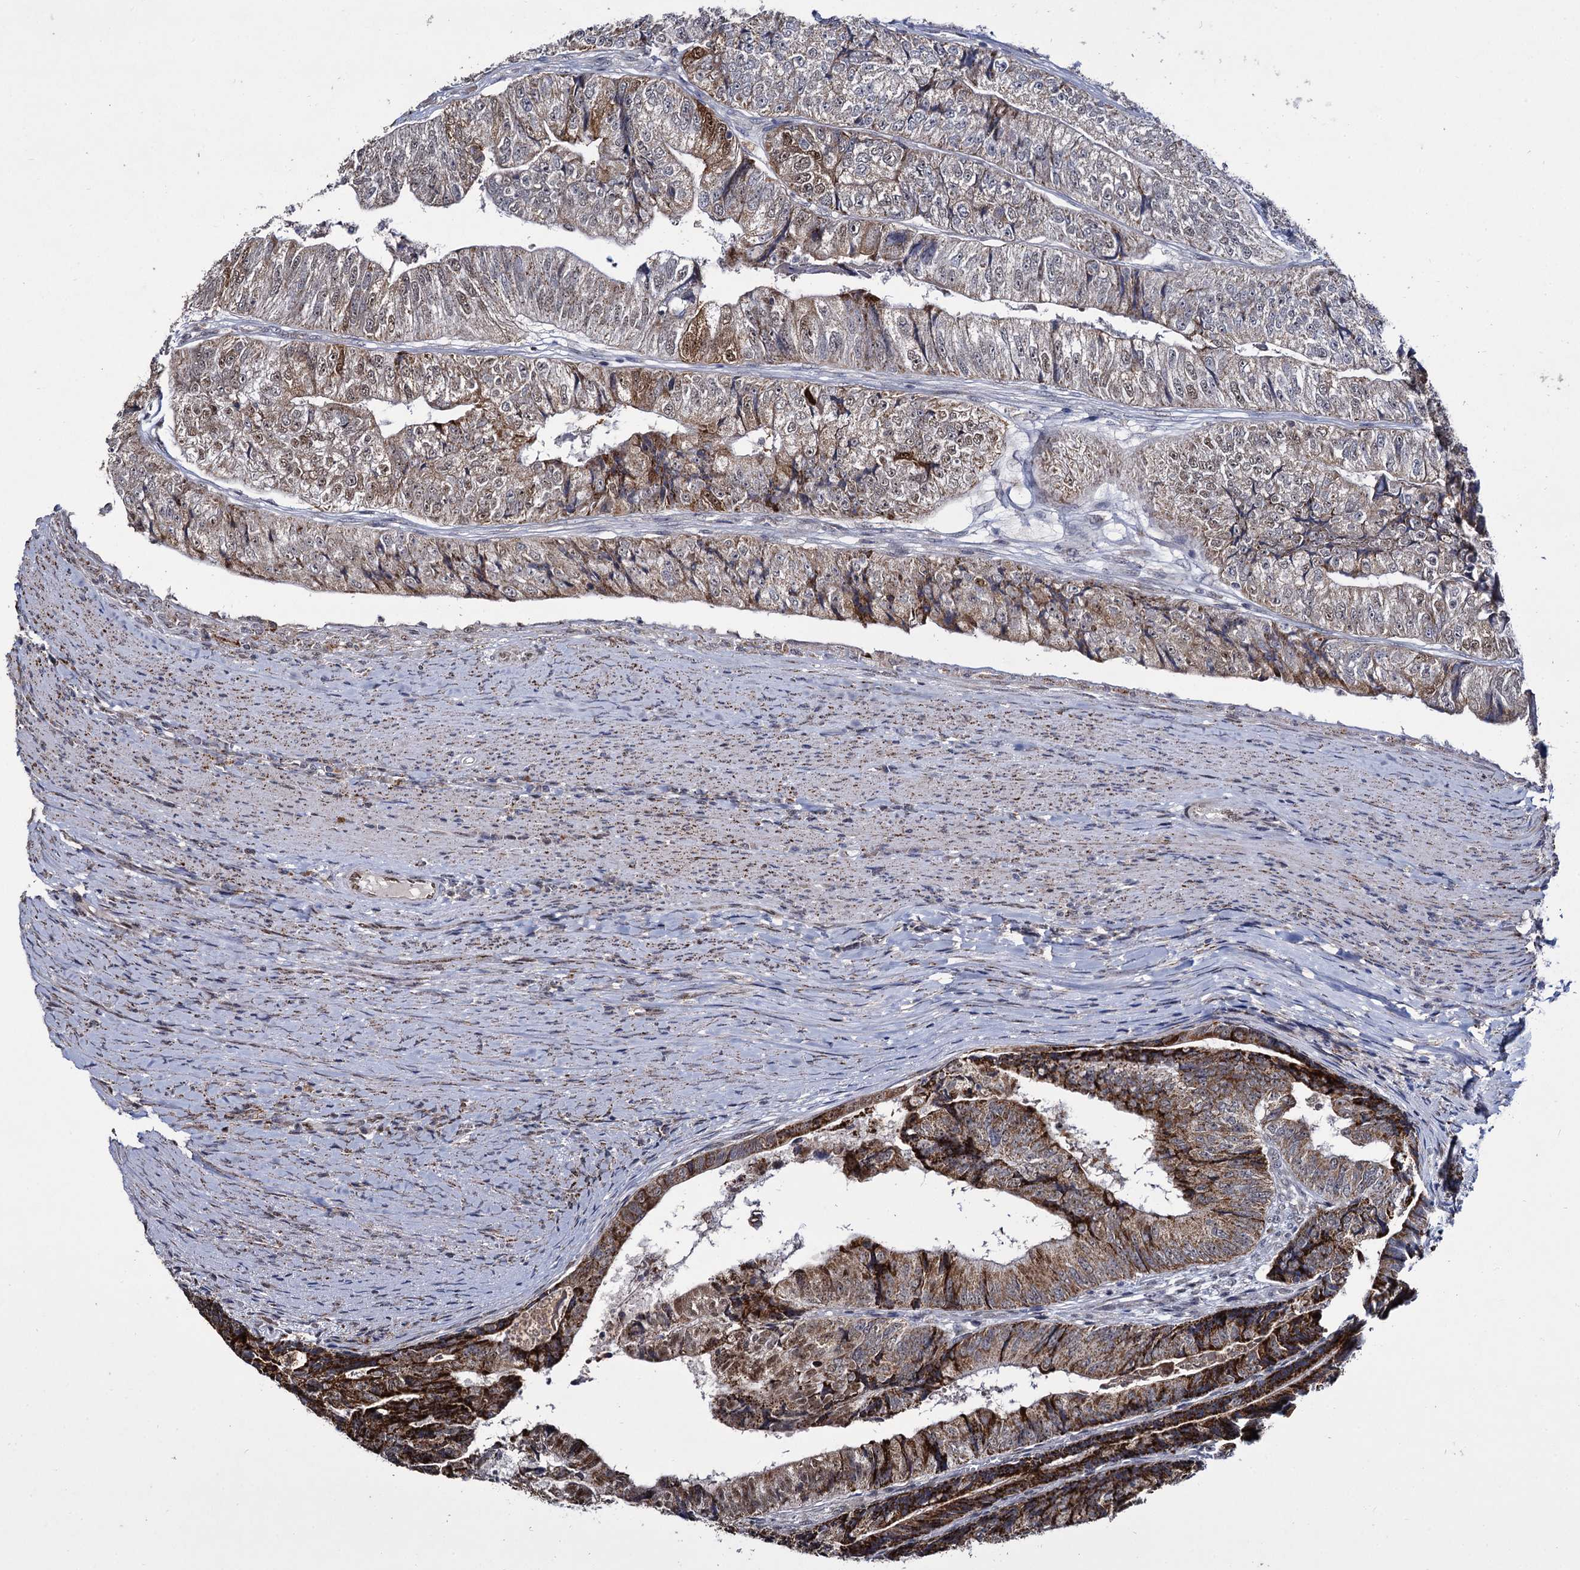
{"staining": {"intensity": "strong", "quantity": "25%-75%", "location": "cytoplasmic/membranous"}, "tissue": "colorectal cancer", "cell_type": "Tumor cells", "image_type": "cancer", "snomed": [{"axis": "morphology", "description": "Adenocarcinoma, NOS"}, {"axis": "topography", "description": "Colon"}], "caption": "IHC (DAB) staining of human colorectal adenocarcinoma exhibits strong cytoplasmic/membranous protein positivity in approximately 25%-75% of tumor cells.", "gene": "RPUSD4", "patient": {"sex": "female", "age": 67}}